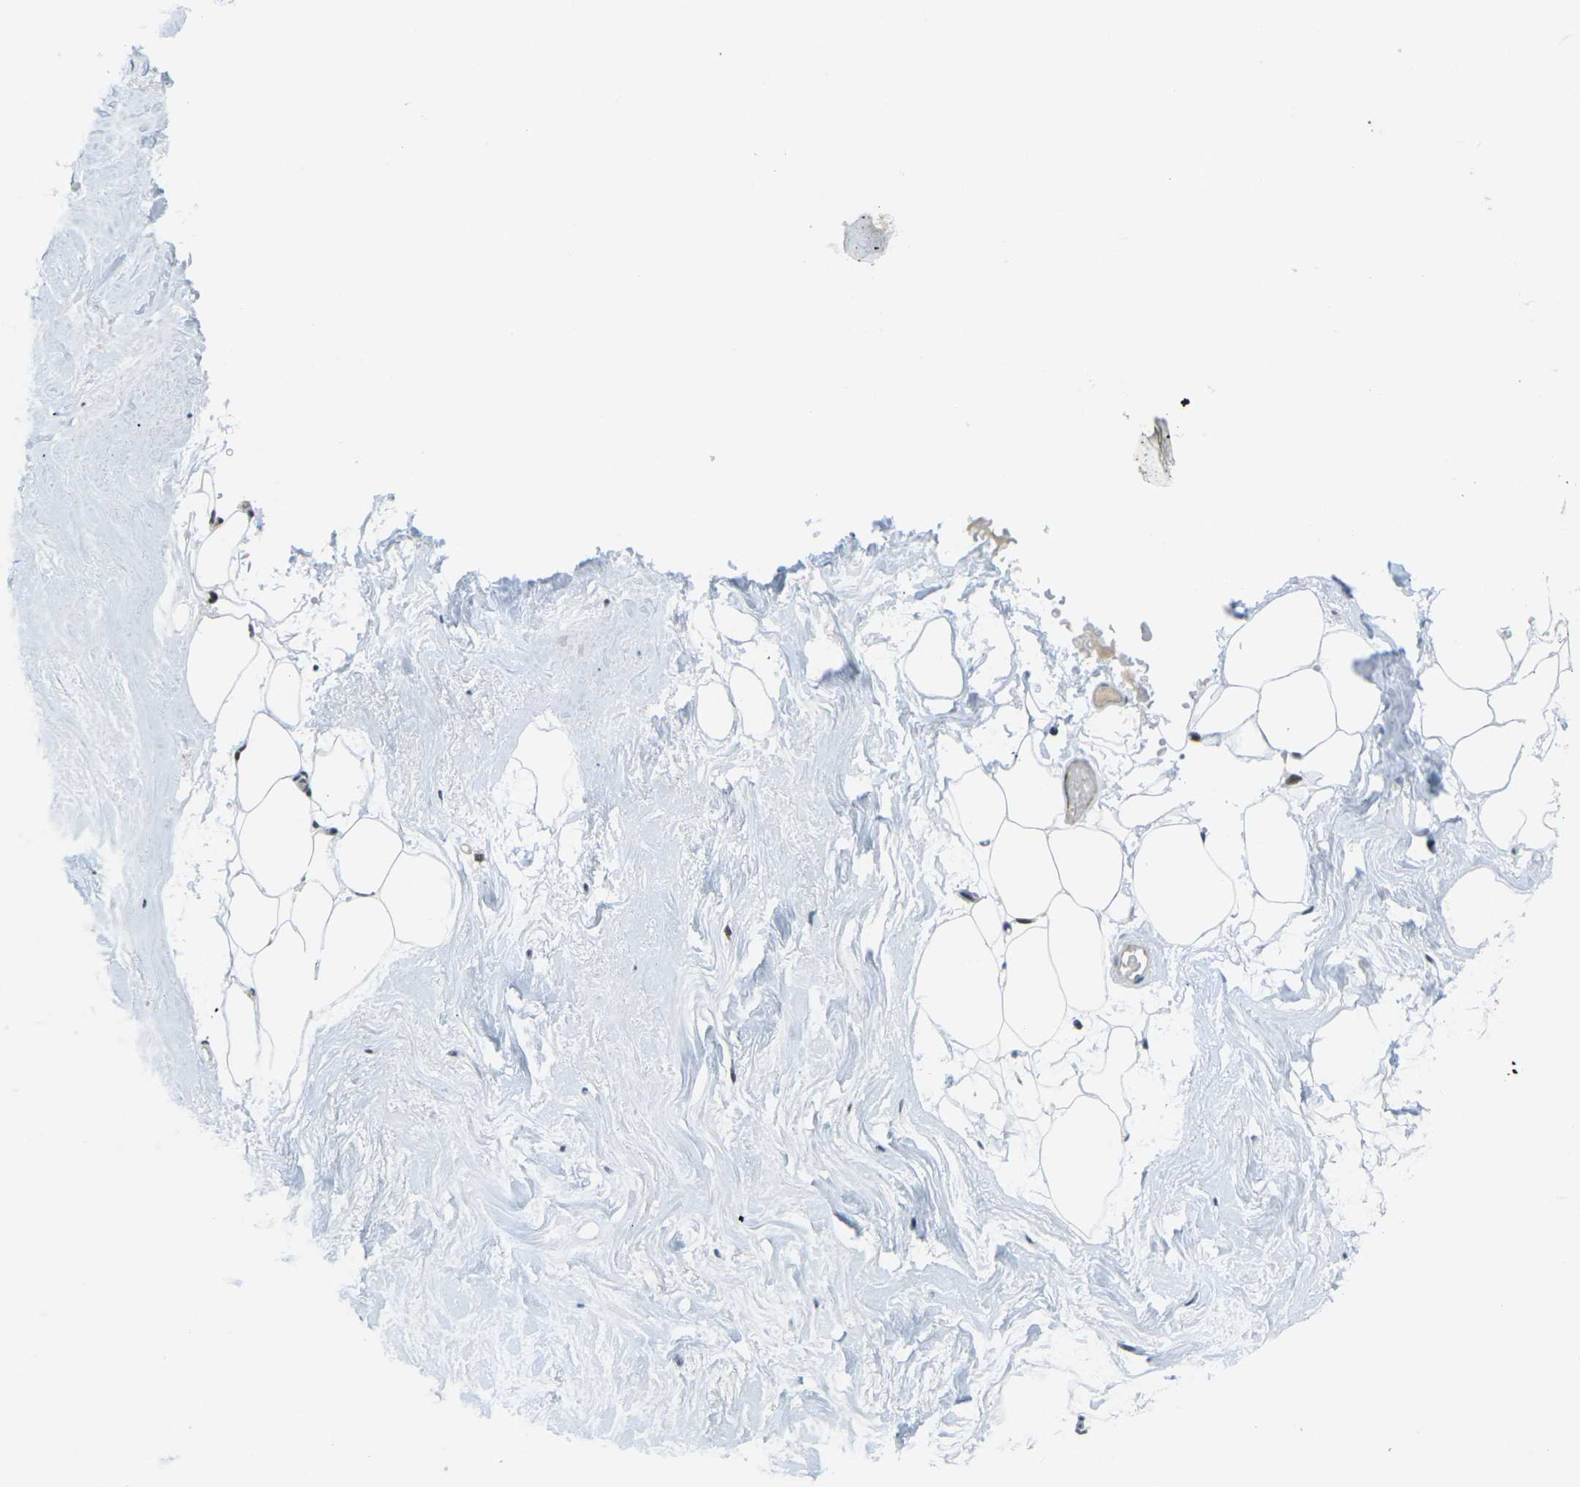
{"staining": {"intensity": "moderate", "quantity": "25%-75%", "location": "nuclear"}, "tissue": "breast", "cell_type": "Adipocytes", "image_type": "normal", "snomed": [{"axis": "morphology", "description": "Normal tissue, NOS"}, {"axis": "topography", "description": "Breast"}], "caption": "Brown immunohistochemical staining in unremarkable breast shows moderate nuclear positivity in about 25%-75% of adipocytes.", "gene": "UBE2C", "patient": {"sex": "female", "age": 75}}